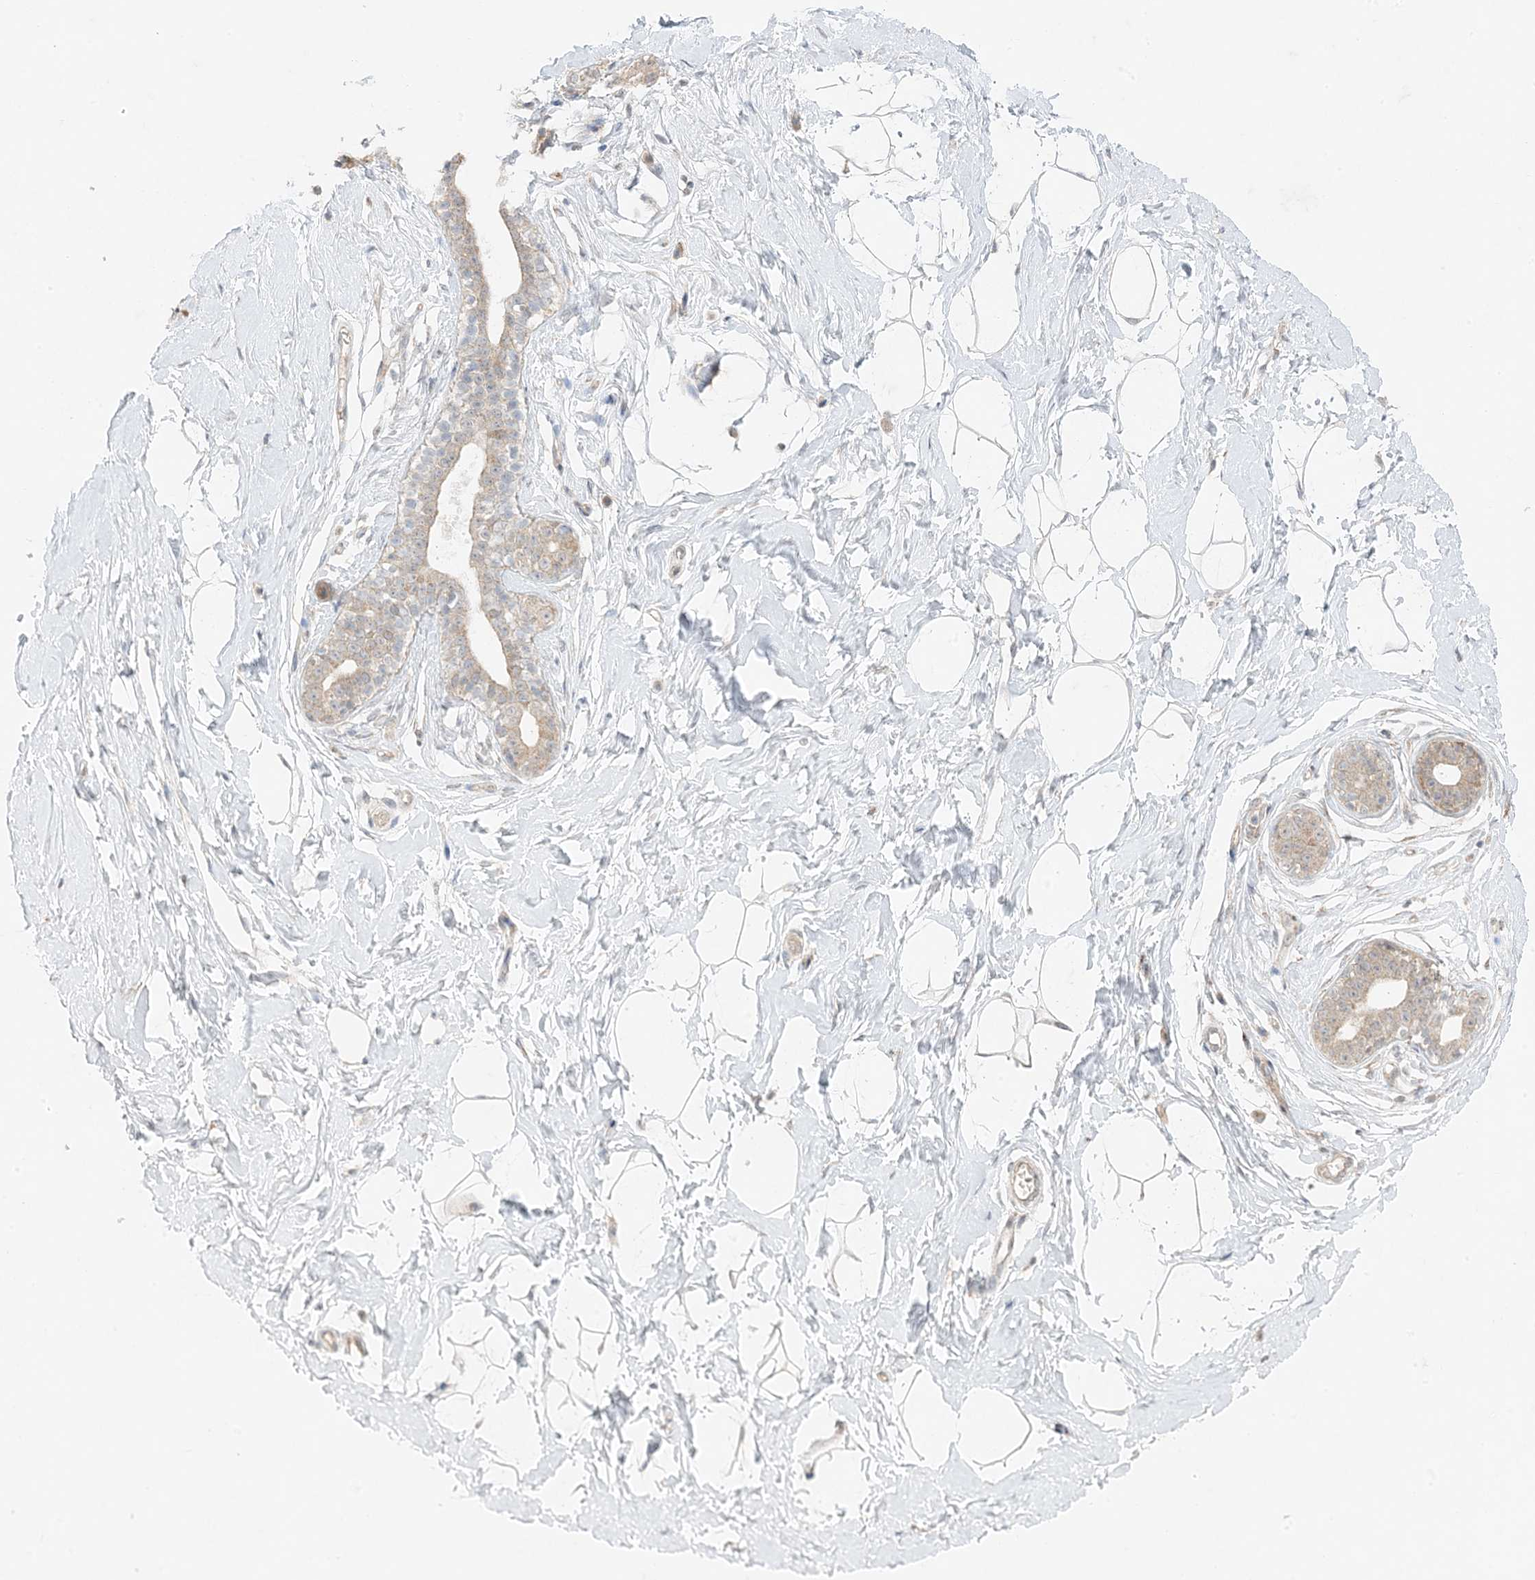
{"staining": {"intensity": "weak", "quantity": "25%-75%", "location": "cytoplasmic/membranous"}, "tissue": "breast", "cell_type": "Adipocytes", "image_type": "normal", "snomed": [{"axis": "morphology", "description": "Normal tissue, NOS"}, {"axis": "morphology", "description": "Adenoma, NOS"}, {"axis": "topography", "description": "Breast"}], "caption": "Protein expression analysis of unremarkable breast exhibits weak cytoplasmic/membranous staining in about 25%-75% of adipocytes. (Stains: DAB (3,3'-diaminobenzidine) in brown, nuclei in blue, Microscopy: brightfield microscopy at high magnification).", "gene": "ODC1", "patient": {"sex": "female", "age": 23}}